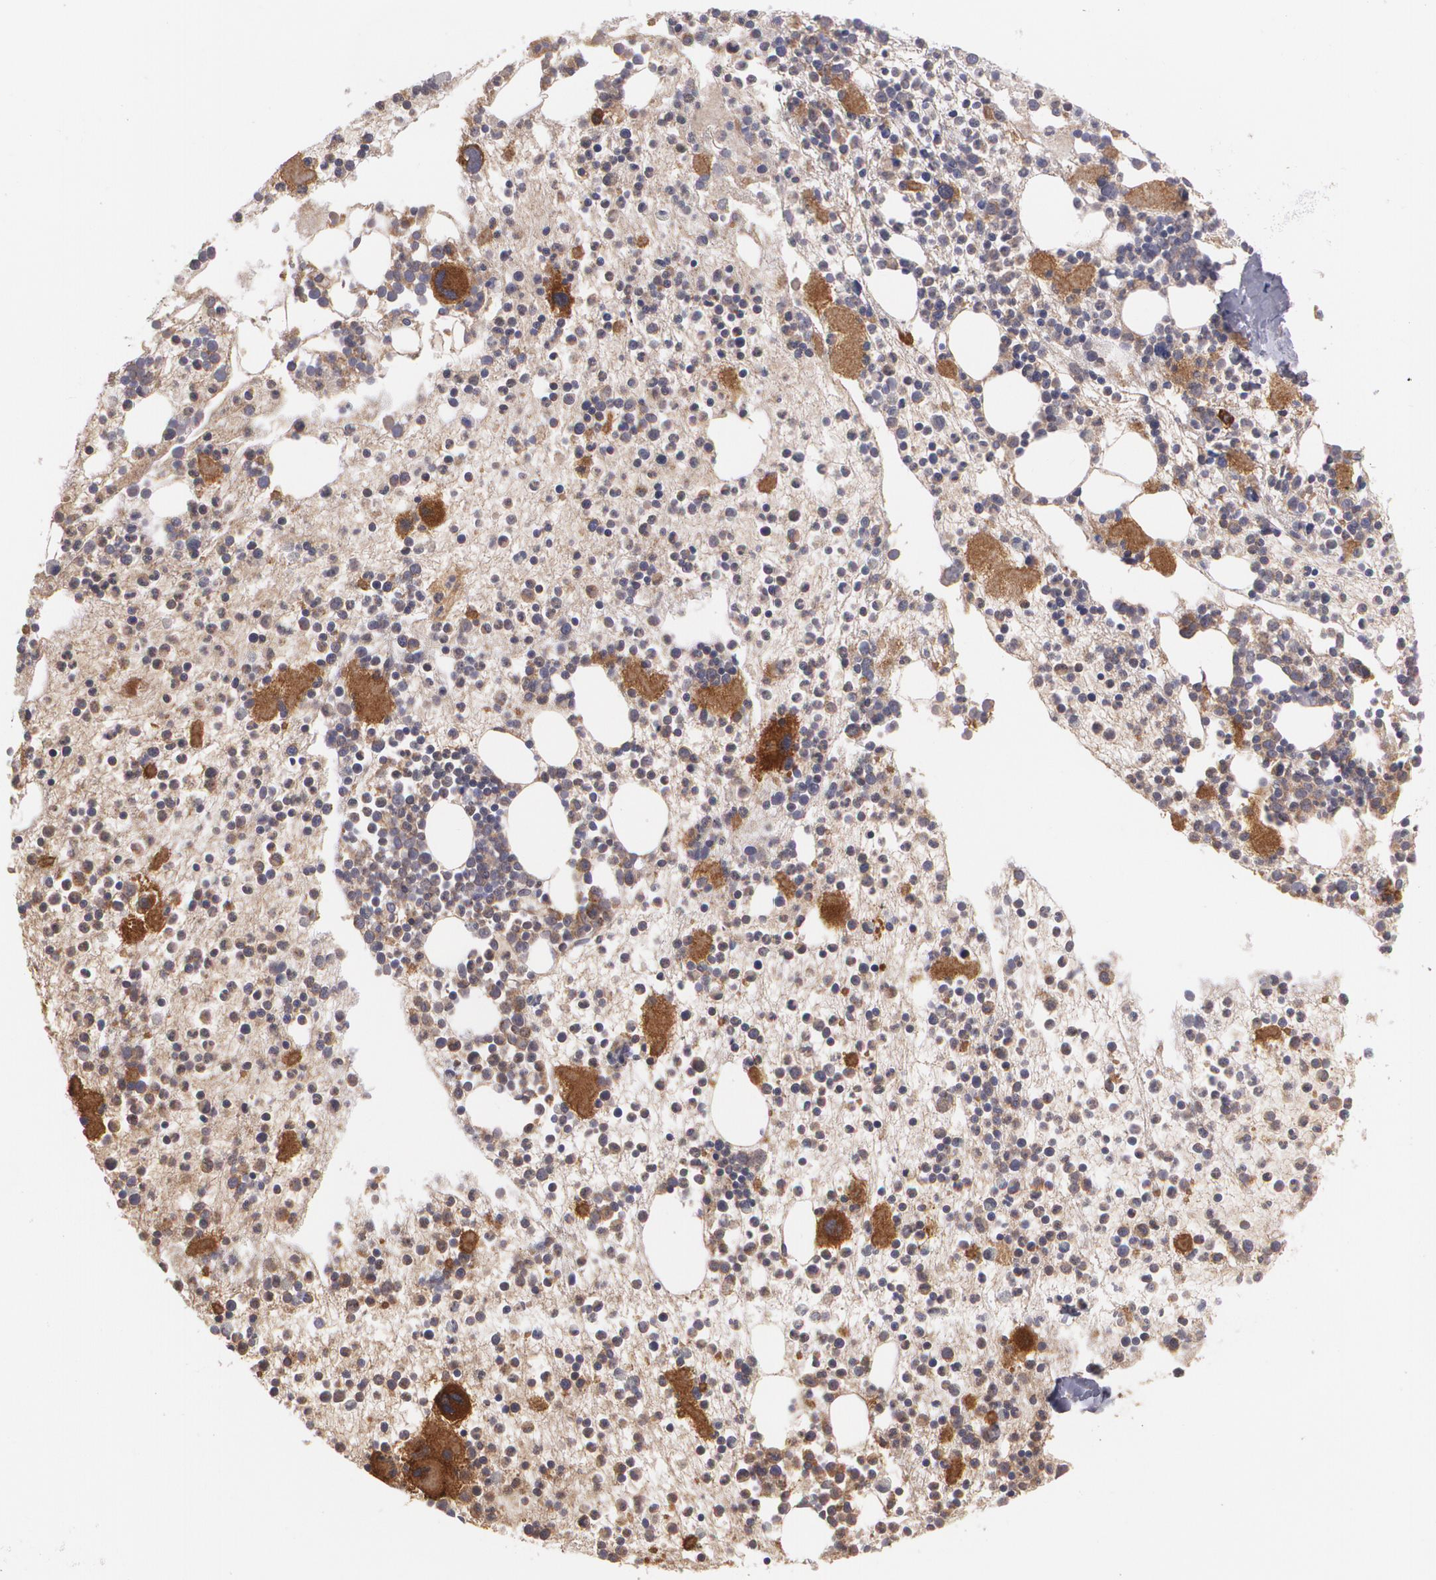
{"staining": {"intensity": "moderate", "quantity": "25%-75%", "location": "cytoplasmic/membranous"}, "tissue": "bone marrow", "cell_type": "Hematopoietic cells", "image_type": "normal", "snomed": [{"axis": "morphology", "description": "Normal tissue, NOS"}, {"axis": "topography", "description": "Bone marrow"}], "caption": "Immunohistochemical staining of unremarkable bone marrow shows moderate cytoplasmic/membranous protein positivity in about 25%-75% of hematopoietic cells. (DAB = brown stain, brightfield microscopy at high magnification).", "gene": "ECE1", "patient": {"sex": "male", "age": 15}}